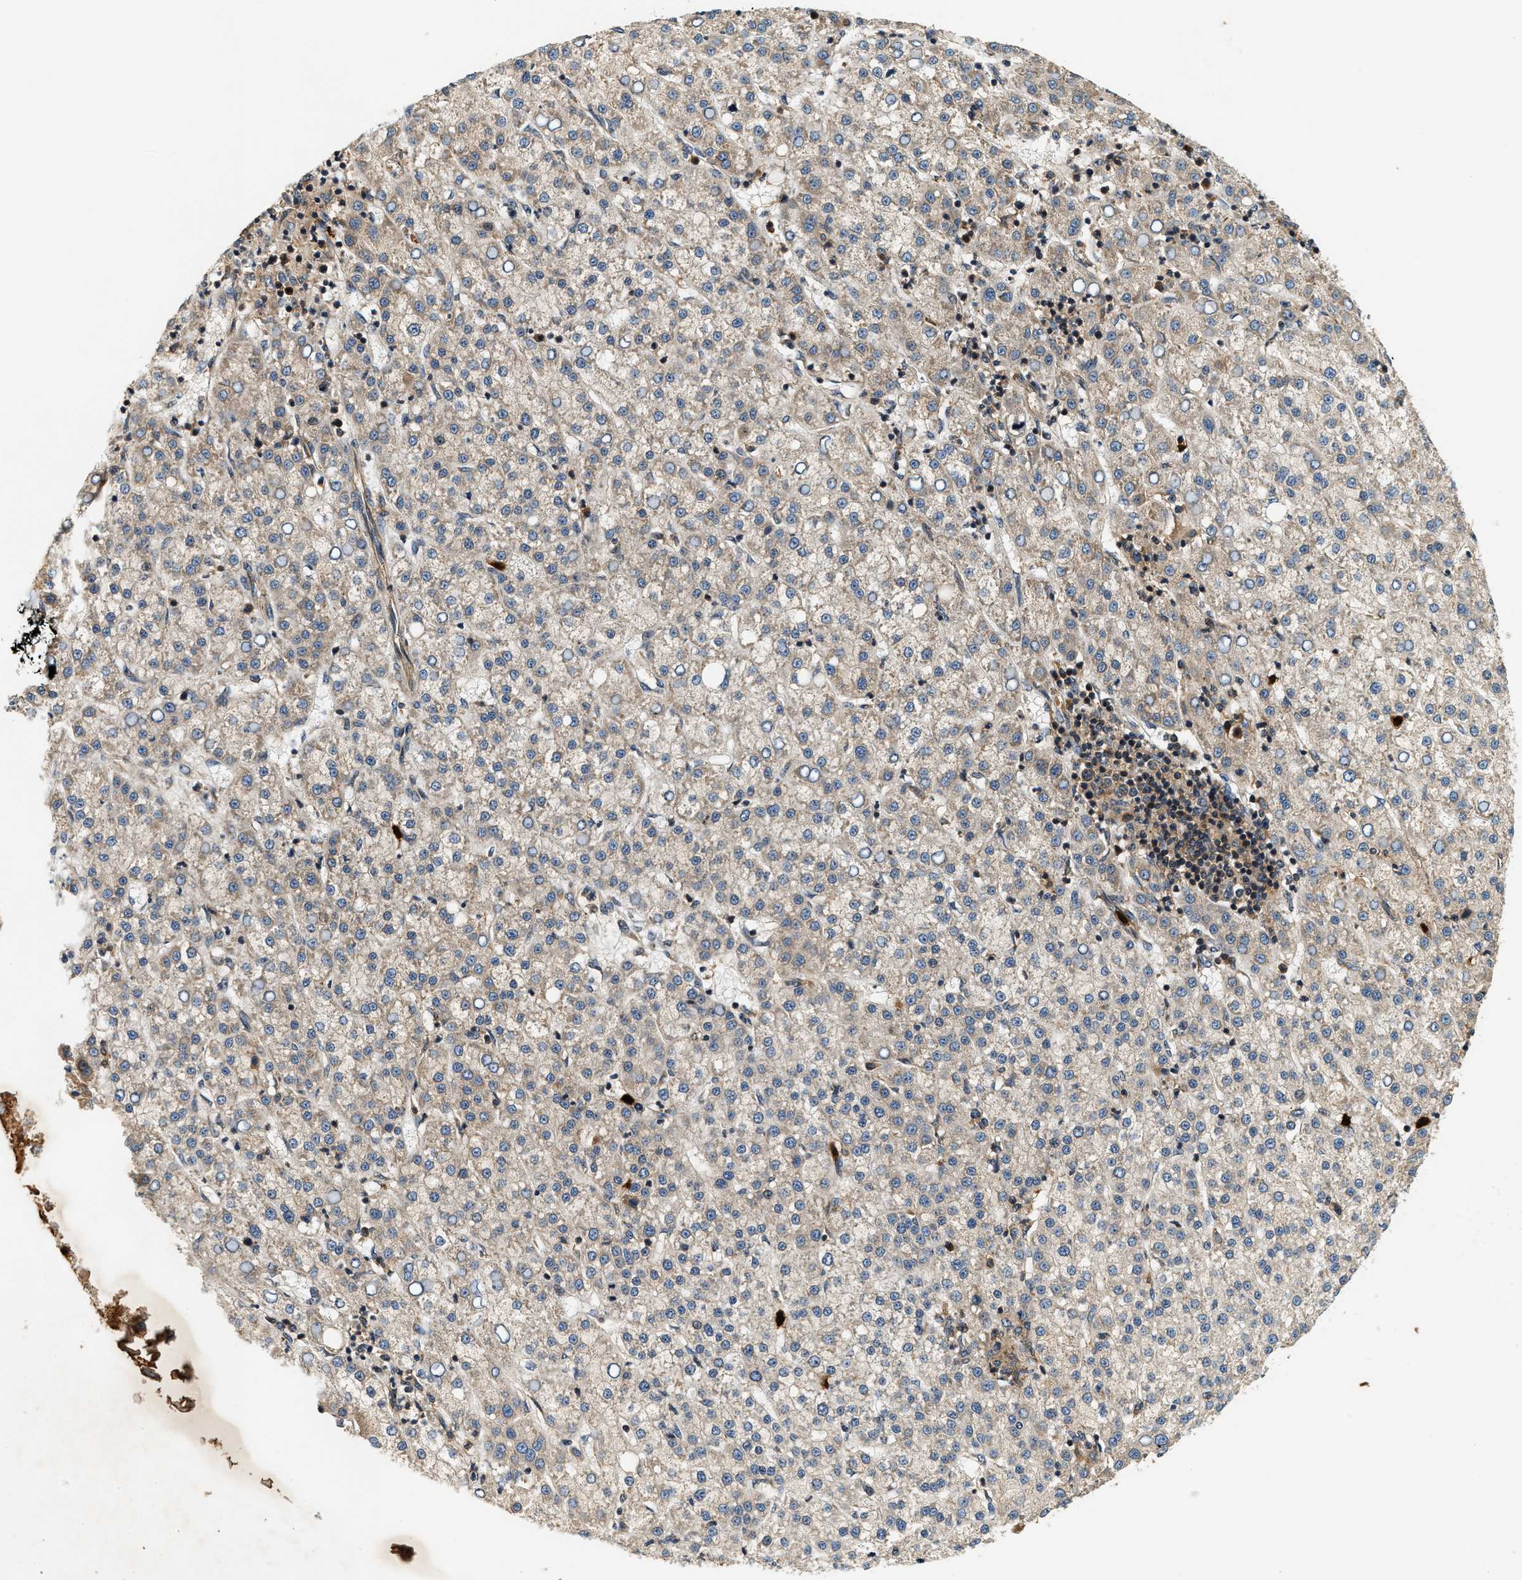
{"staining": {"intensity": "weak", "quantity": "25%-75%", "location": "cytoplasmic/membranous"}, "tissue": "liver cancer", "cell_type": "Tumor cells", "image_type": "cancer", "snomed": [{"axis": "morphology", "description": "Carcinoma, Hepatocellular, NOS"}, {"axis": "topography", "description": "Liver"}], "caption": "DAB immunohistochemical staining of human hepatocellular carcinoma (liver) demonstrates weak cytoplasmic/membranous protein staining in about 25%-75% of tumor cells.", "gene": "SAMD9", "patient": {"sex": "female", "age": 58}}